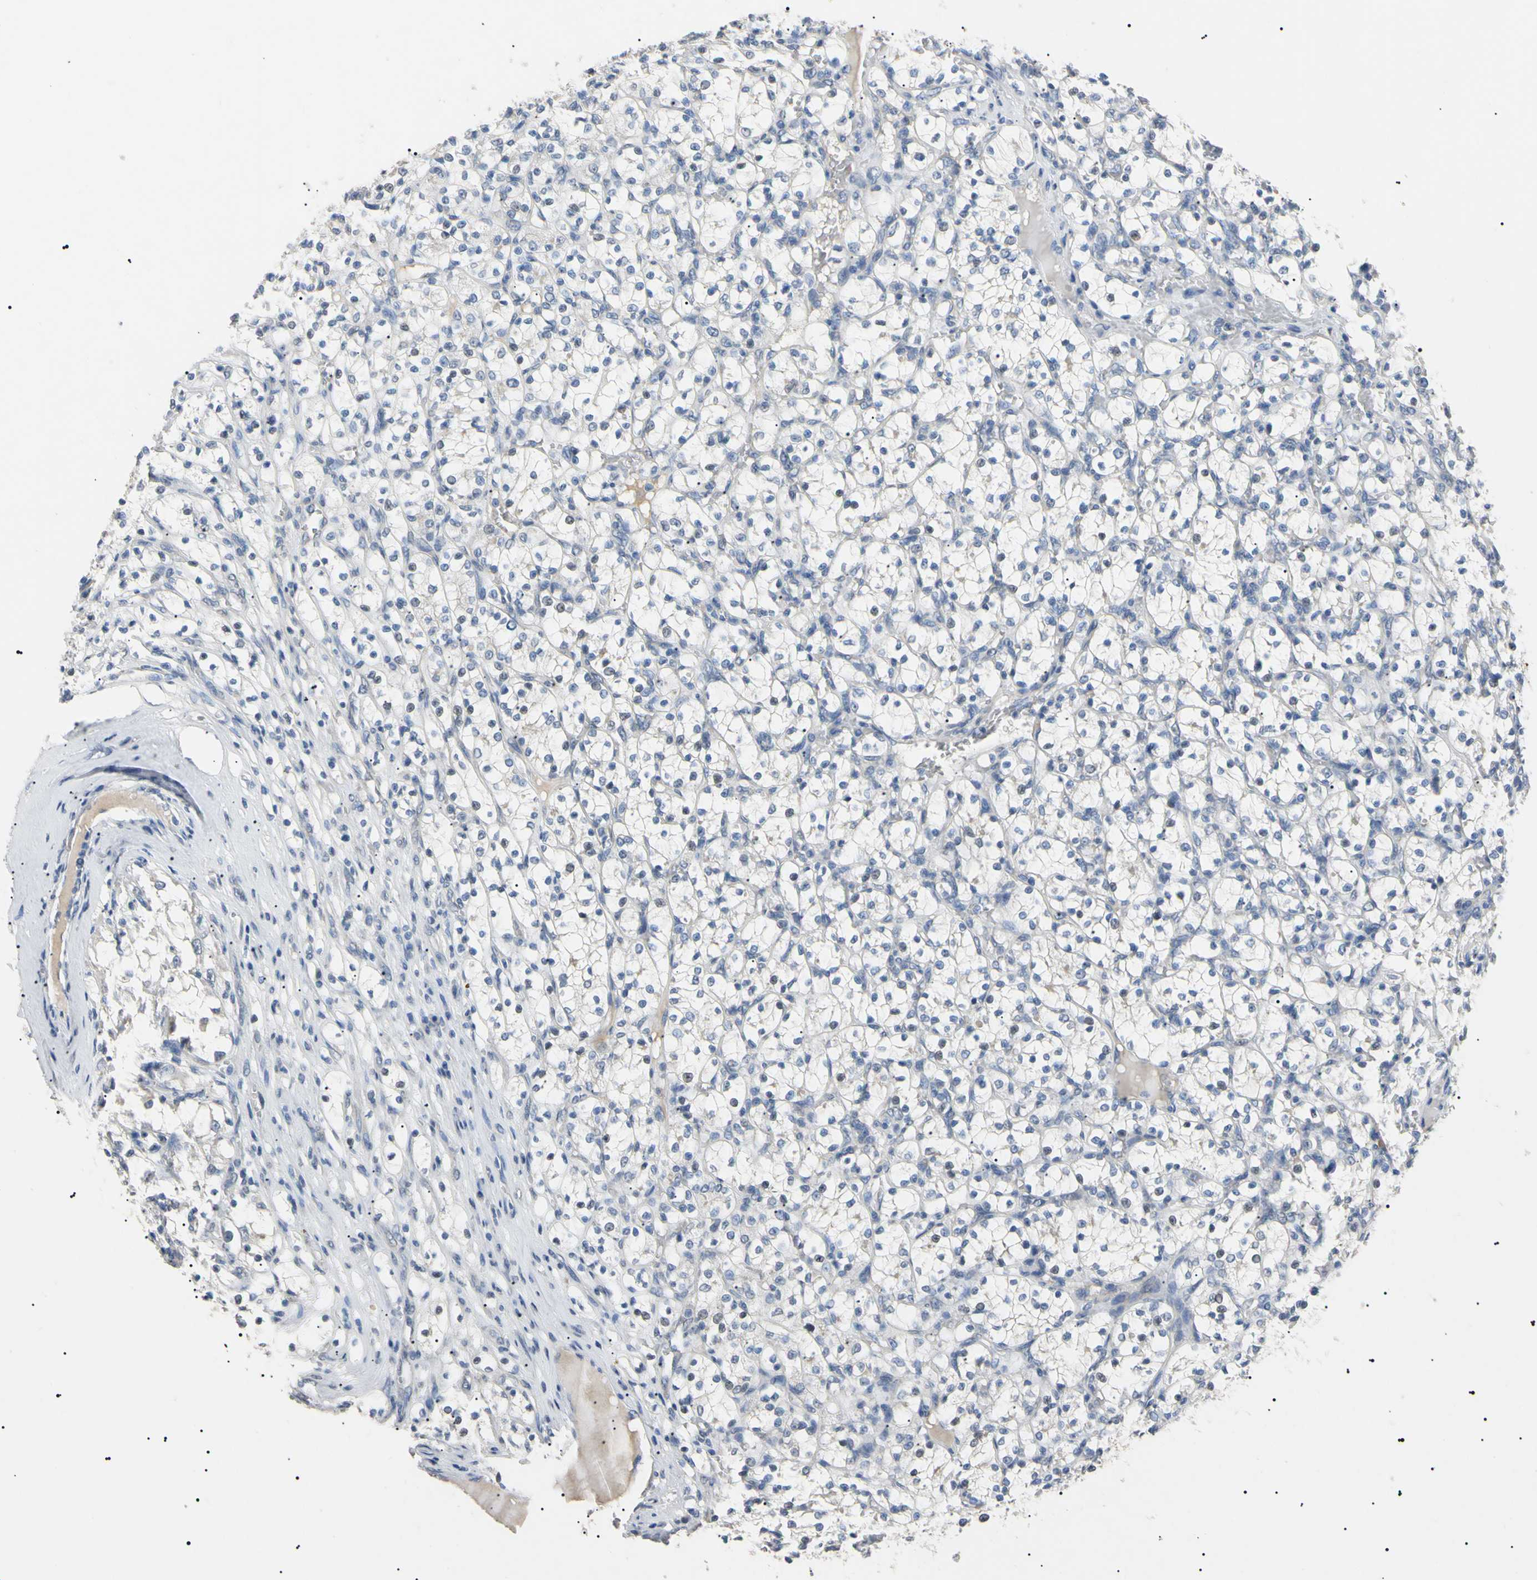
{"staining": {"intensity": "negative", "quantity": "none", "location": "none"}, "tissue": "renal cancer", "cell_type": "Tumor cells", "image_type": "cancer", "snomed": [{"axis": "morphology", "description": "Adenocarcinoma, NOS"}, {"axis": "topography", "description": "Kidney"}], "caption": "Renal adenocarcinoma was stained to show a protein in brown. There is no significant expression in tumor cells.", "gene": "CGB3", "patient": {"sex": "female", "age": 69}}